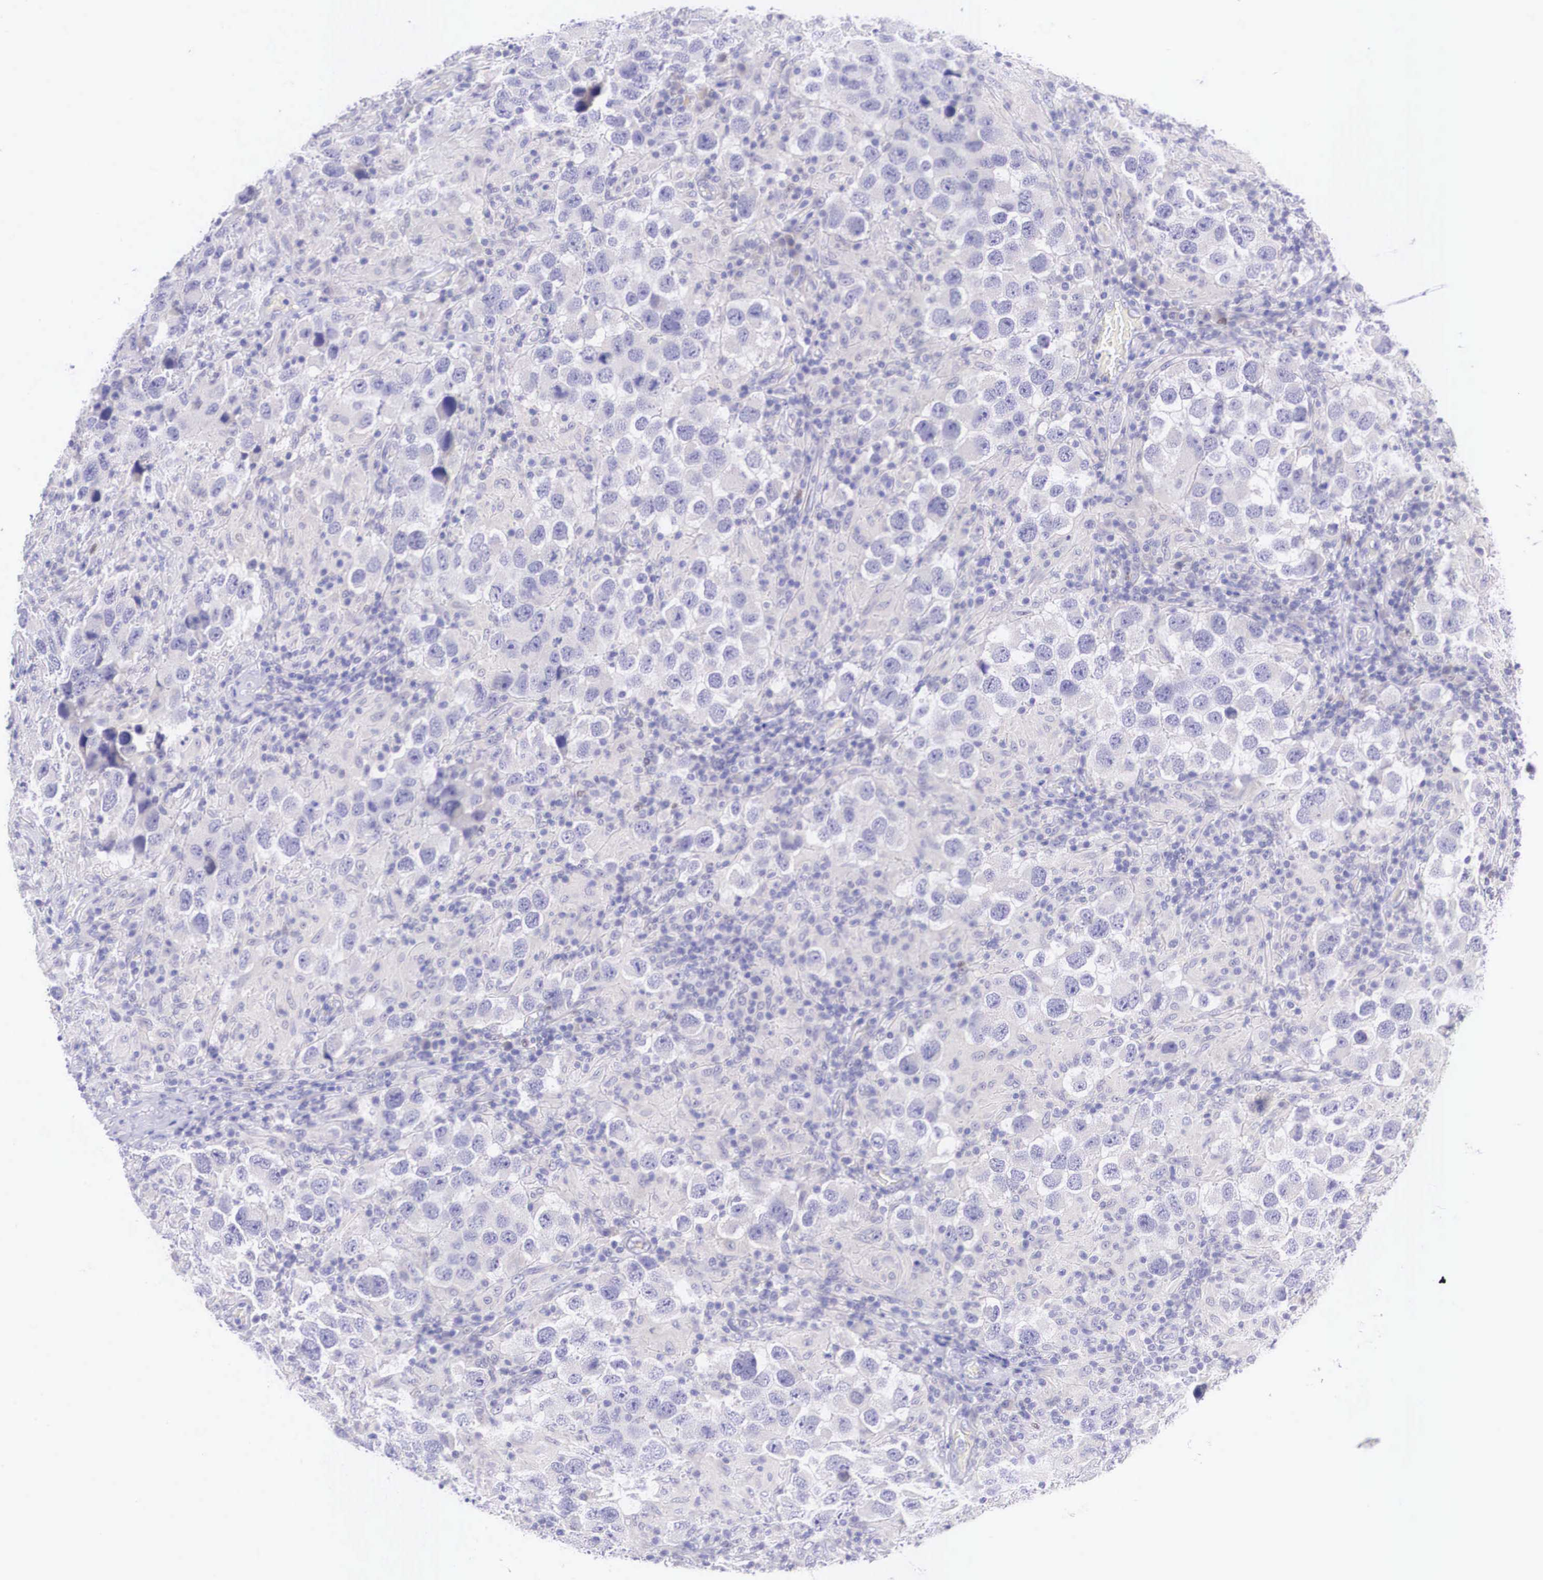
{"staining": {"intensity": "negative", "quantity": "none", "location": "none"}, "tissue": "testis cancer", "cell_type": "Tumor cells", "image_type": "cancer", "snomed": [{"axis": "morphology", "description": "Carcinoma, Embryonal, NOS"}, {"axis": "topography", "description": "Testis"}], "caption": "Image shows no protein staining in tumor cells of testis cancer (embryonal carcinoma) tissue.", "gene": "BCL6", "patient": {"sex": "male", "age": 21}}